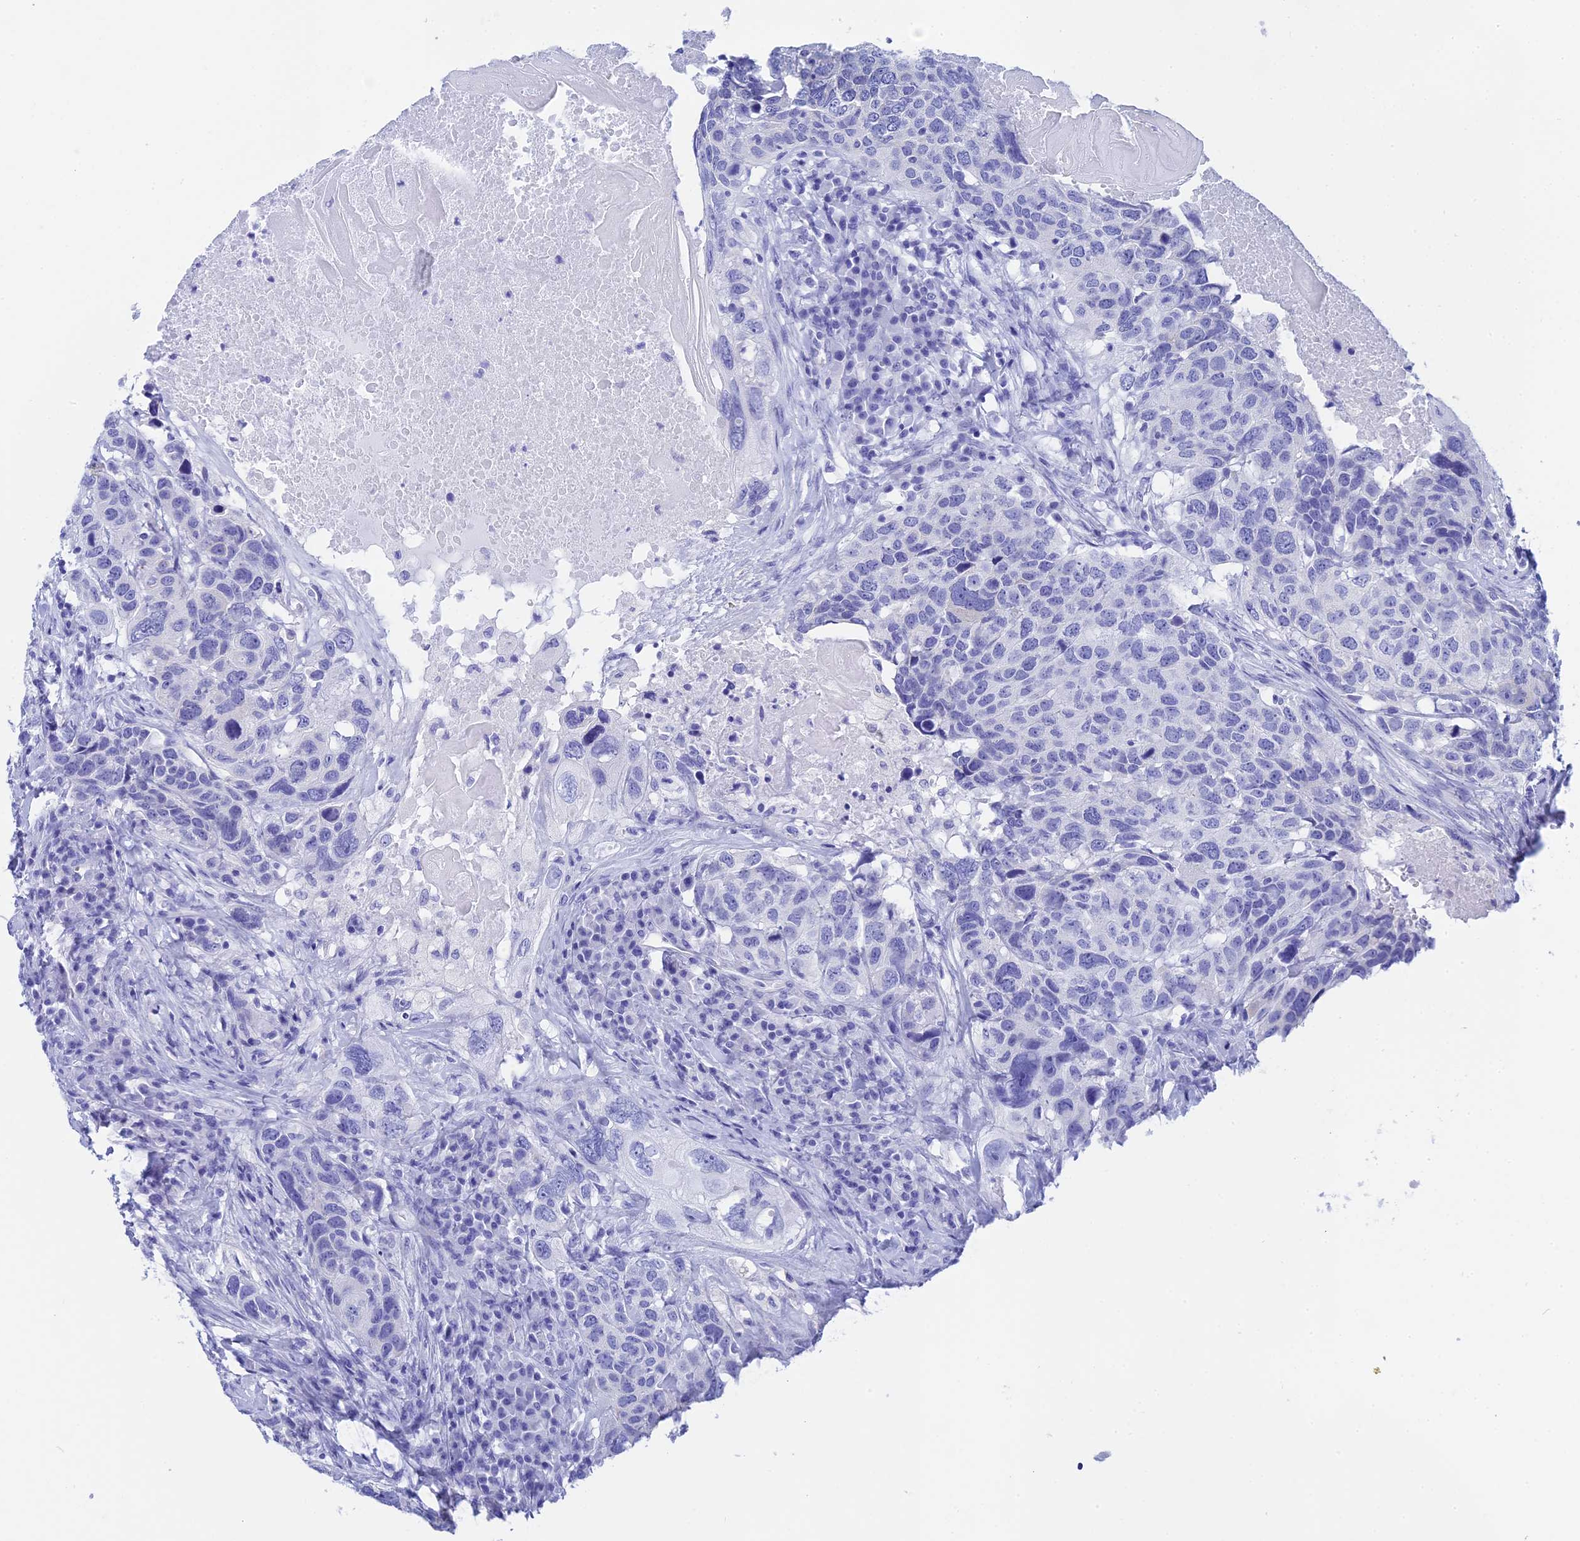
{"staining": {"intensity": "negative", "quantity": "none", "location": "none"}, "tissue": "head and neck cancer", "cell_type": "Tumor cells", "image_type": "cancer", "snomed": [{"axis": "morphology", "description": "Squamous cell carcinoma, NOS"}, {"axis": "topography", "description": "Head-Neck"}], "caption": "High power microscopy photomicrograph of an IHC image of squamous cell carcinoma (head and neck), revealing no significant positivity in tumor cells. Brightfield microscopy of immunohistochemistry (IHC) stained with DAB (brown) and hematoxylin (blue), captured at high magnification.", "gene": "TEX101", "patient": {"sex": "male", "age": 66}}